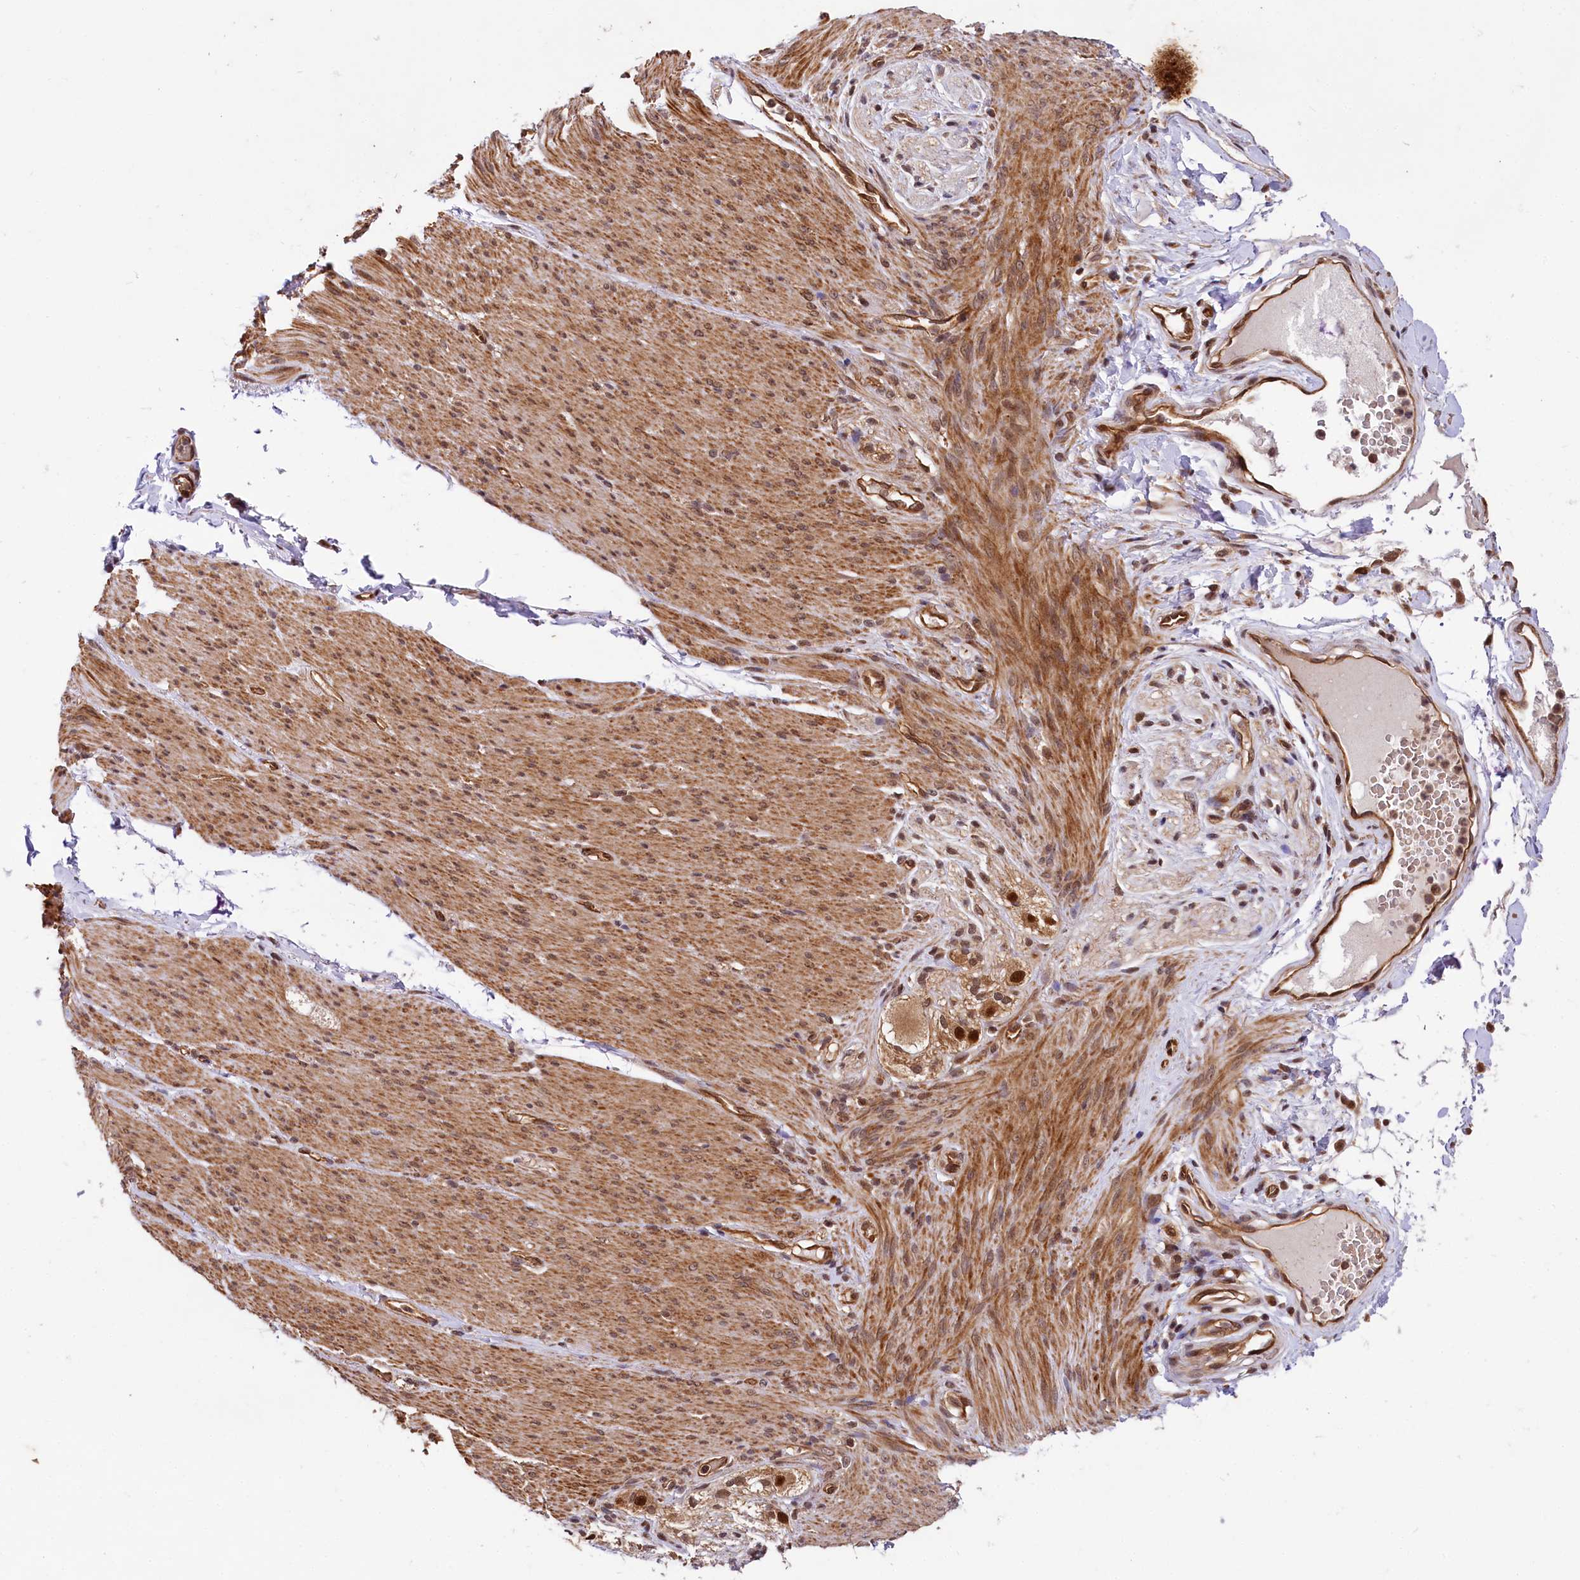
{"staining": {"intensity": "negative", "quantity": "none", "location": "none"}, "tissue": "adipose tissue", "cell_type": "Adipocytes", "image_type": "normal", "snomed": [{"axis": "morphology", "description": "Normal tissue, NOS"}, {"axis": "topography", "description": "Colon"}, {"axis": "topography", "description": "Peripheral nerve tissue"}], "caption": "Immunohistochemistry photomicrograph of benign human adipose tissue stained for a protein (brown), which shows no expression in adipocytes.", "gene": "UBE3A", "patient": {"sex": "female", "age": 61}}